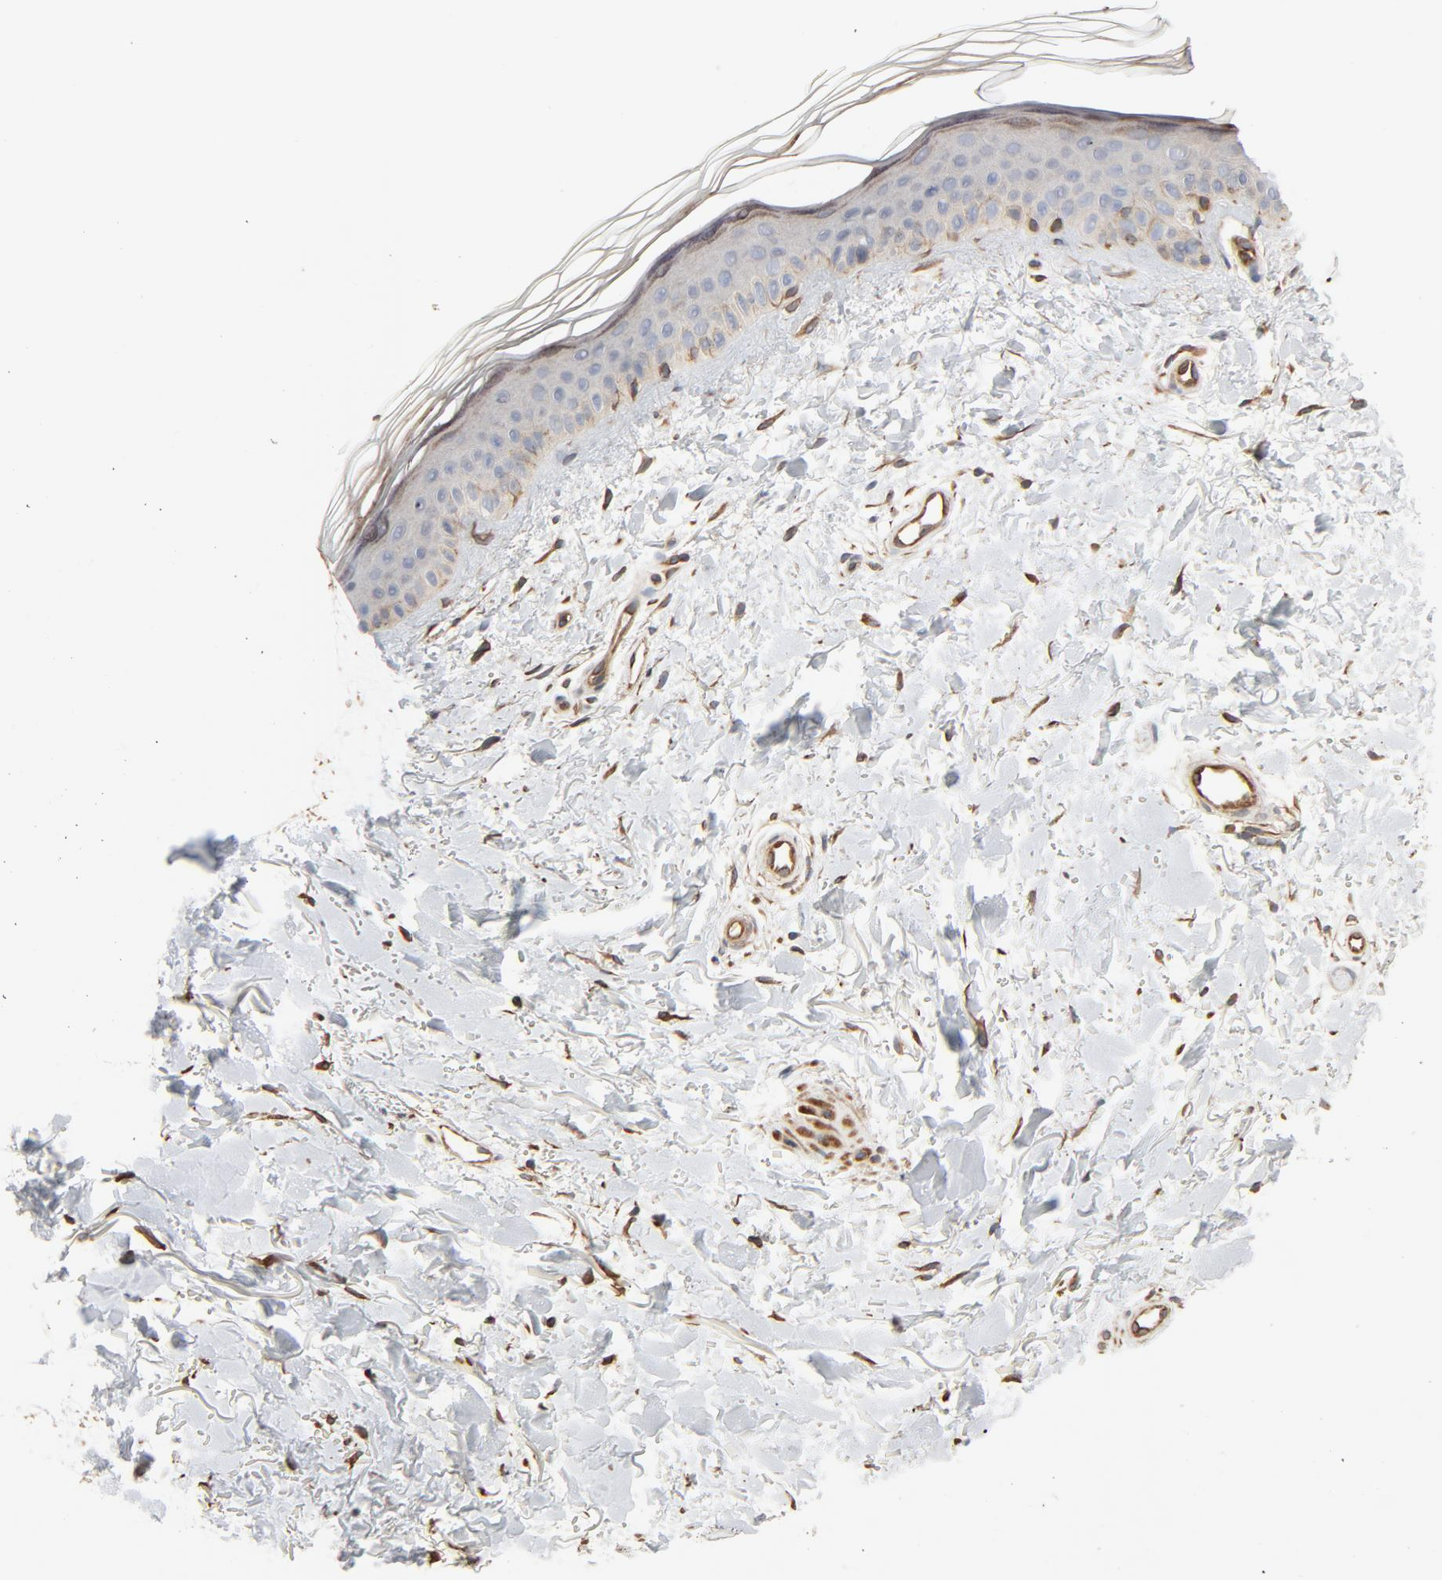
{"staining": {"intensity": "moderate", "quantity": ">75%", "location": "cytoplasmic/membranous"}, "tissue": "skin", "cell_type": "Fibroblasts", "image_type": "normal", "snomed": [{"axis": "morphology", "description": "Normal tissue, NOS"}, {"axis": "topography", "description": "Skin"}], "caption": "This micrograph exhibits immunohistochemistry (IHC) staining of benign human skin, with medium moderate cytoplasmic/membranous expression in approximately >75% of fibroblasts.", "gene": "TRIOBP", "patient": {"sex": "female", "age": 19}}